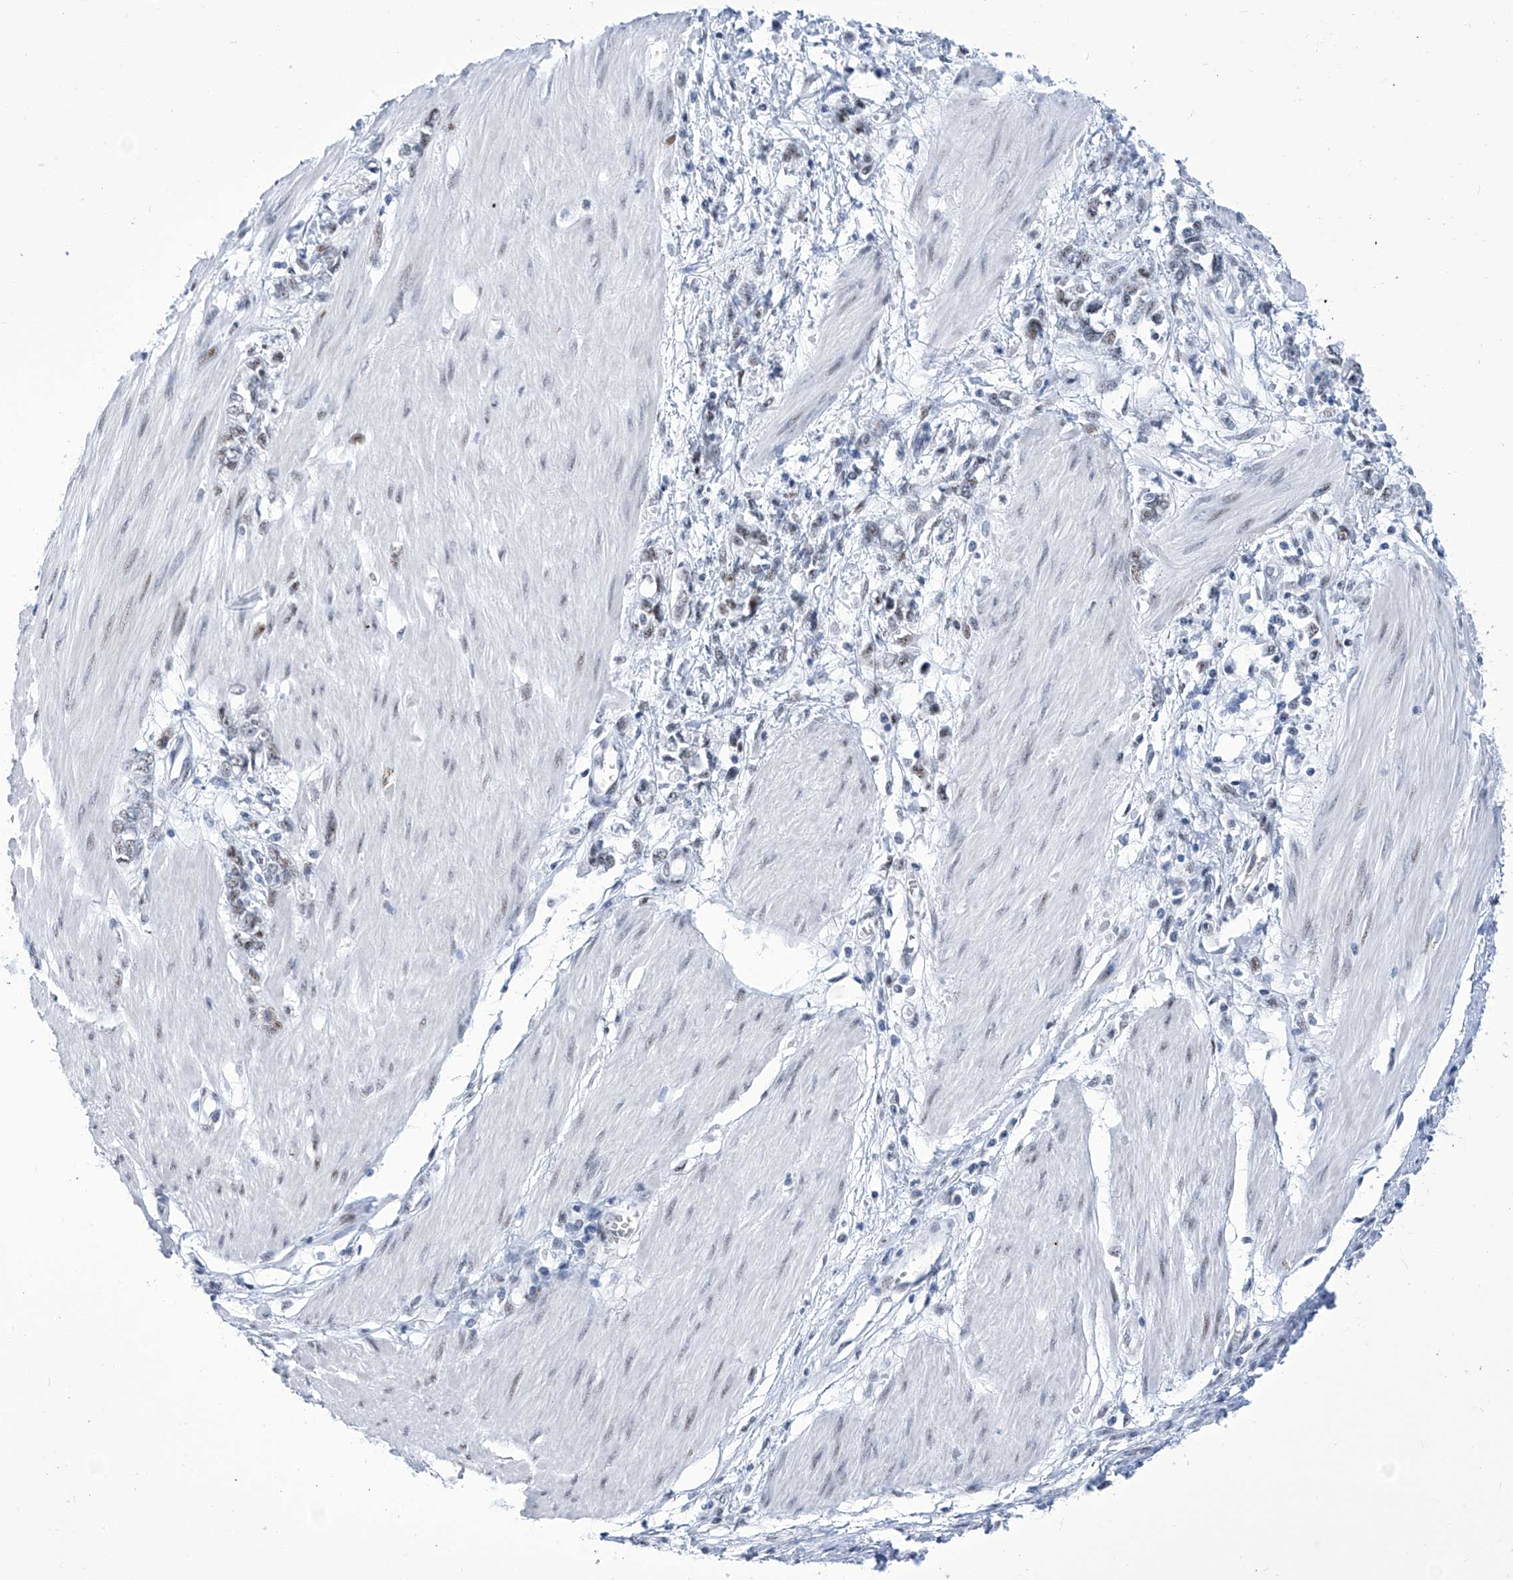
{"staining": {"intensity": "weak", "quantity": "<25%", "location": "nuclear"}, "tissue": "stomach cancer", "cell_type": "Tumor cells", "image_type": "cancer", "snomed": [{"axis": "morphology", "description": "Adenocarcinoma, NOS"}, {"axis": "topography", "description": "Stomach"}], "caption": "High power microscopy micrograph of an IHC photomicrograph of adenocarcinoma (stomach), revealing no significant positivity in tumor cells. Nuclei are stained in blue.", "gene": "SART1", "patient": {"sex": "female", "age": 76}}